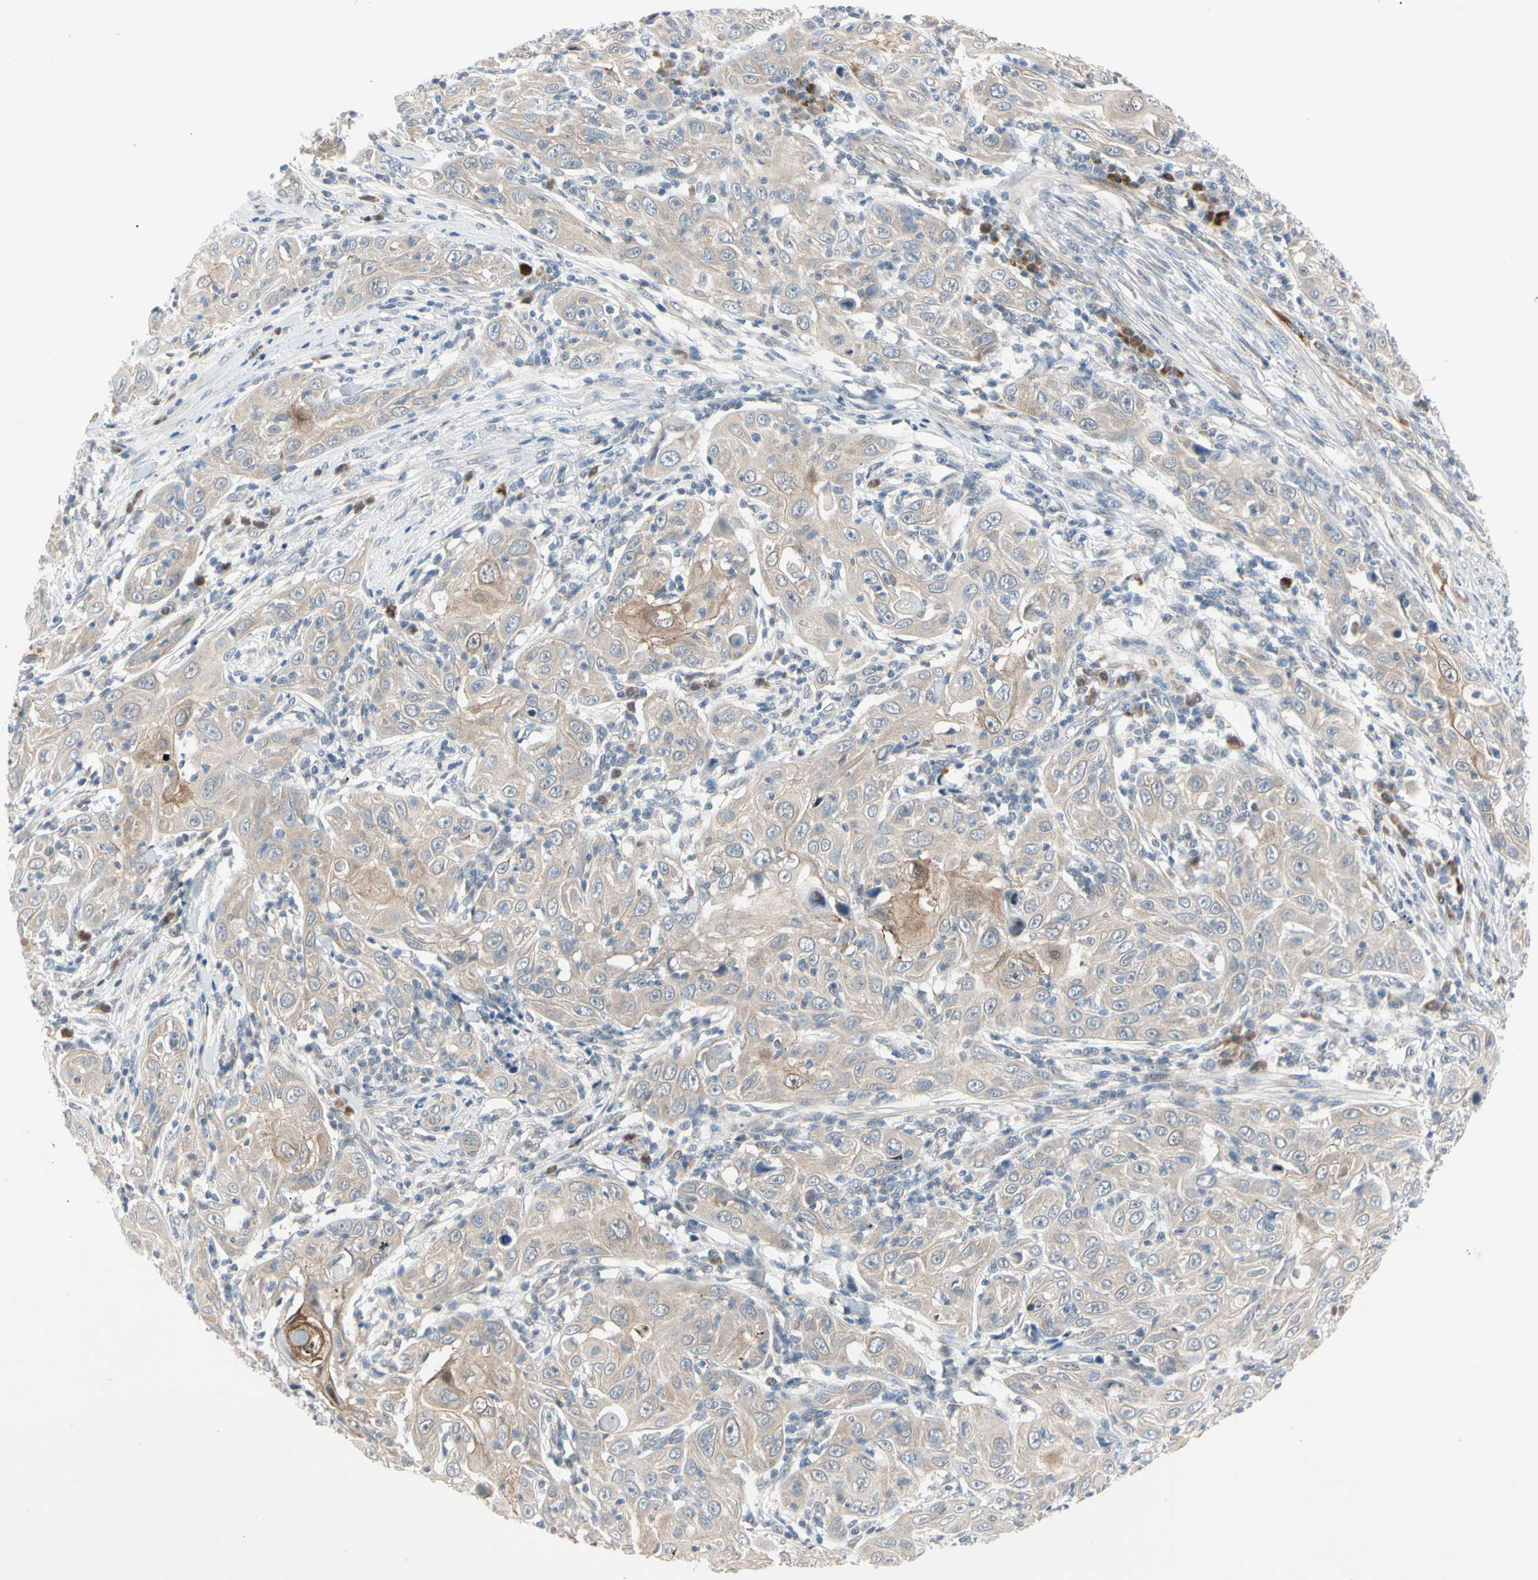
{"staining": {"intensity": "weak", "quantity": ">75%", "location": "cytoplasmic/membranous"}, "tissue": "skin cancer", "cell_type": "Tumor cells", "image_type": "cancer", "snomed": [{"axis": "morphology", "description": "Squamous cell carcinoma, NOS"}, {"axis": "topography", "description": "Skin"}], "caption": "High-power microscopy captured an IHC micrograph of skin cancer (squamous cell carcinoma), revealing weak cytoplasmic/membranous staining in approximately >75% of tumor cells. (Brightfield microscopy of DAB IHC at high magnification).", "gene": "MARK1", "patient": {"sex": "female", "age": 88}}